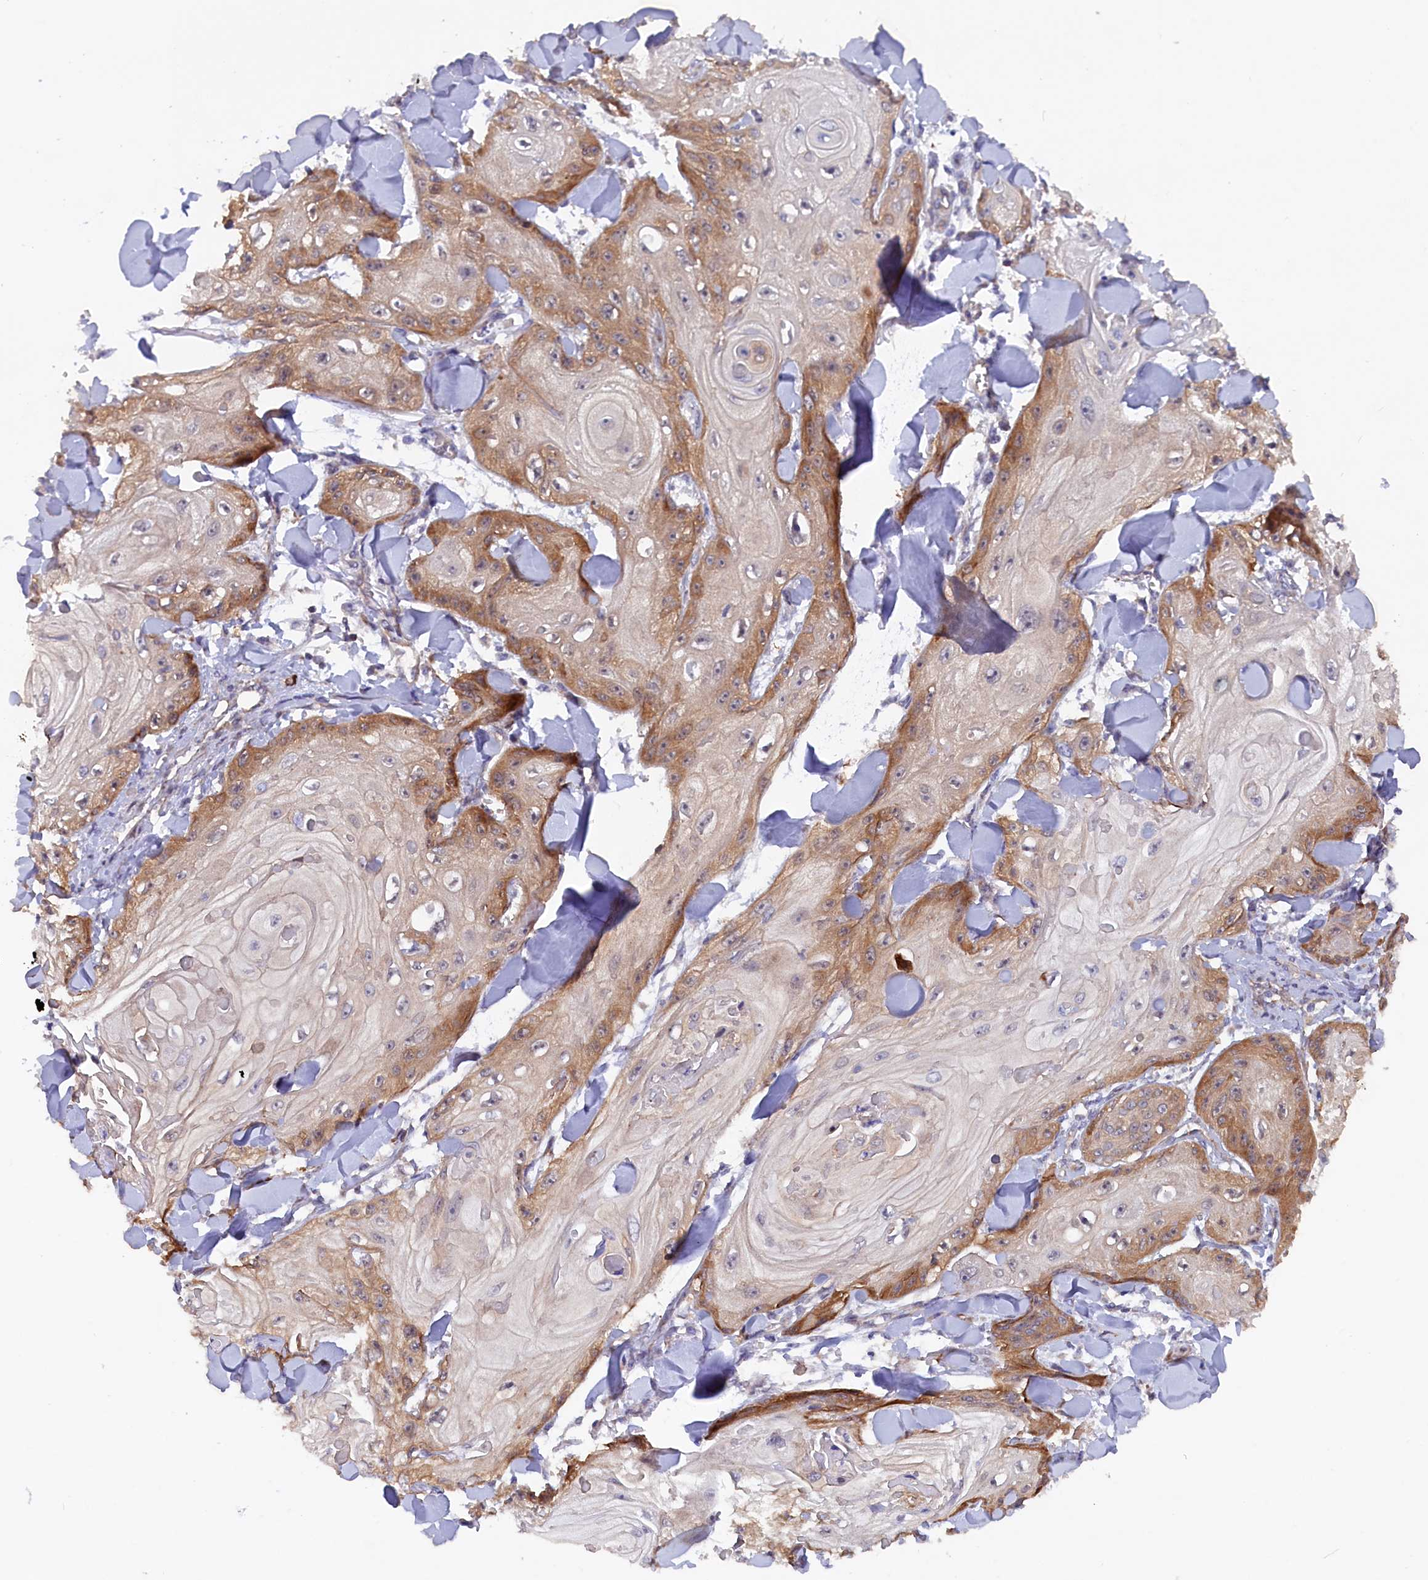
{"staining": {"intensity": "moderate", "quantity": "25%-75%", "location": "cytoplasmic/membranous"}, "tissue": "skin cancer", "cell_type": "Tumor cells", "image_type": "cancer", "snomed": [{"axis": "morphology", "description": "Squamous cell carcinoma, NOS"}, {"axis": "topography", "description": "Skin"}], "caption": "High-power microscopy captured an immunohistochemistry photomicrograph of squamous cell carcinoma (skin), revealing moderate cytoplasmic/membranous positivity in about 25%-75% of tumor cells. The staining is performed using DAB (3,3'-diaminobenzidine) brown chromogen to label protein expression. The nuclei are counter-stained blue using hematoxylin.", "gene": "JPT2", "patient": {"sex": "male", "age": 74}}